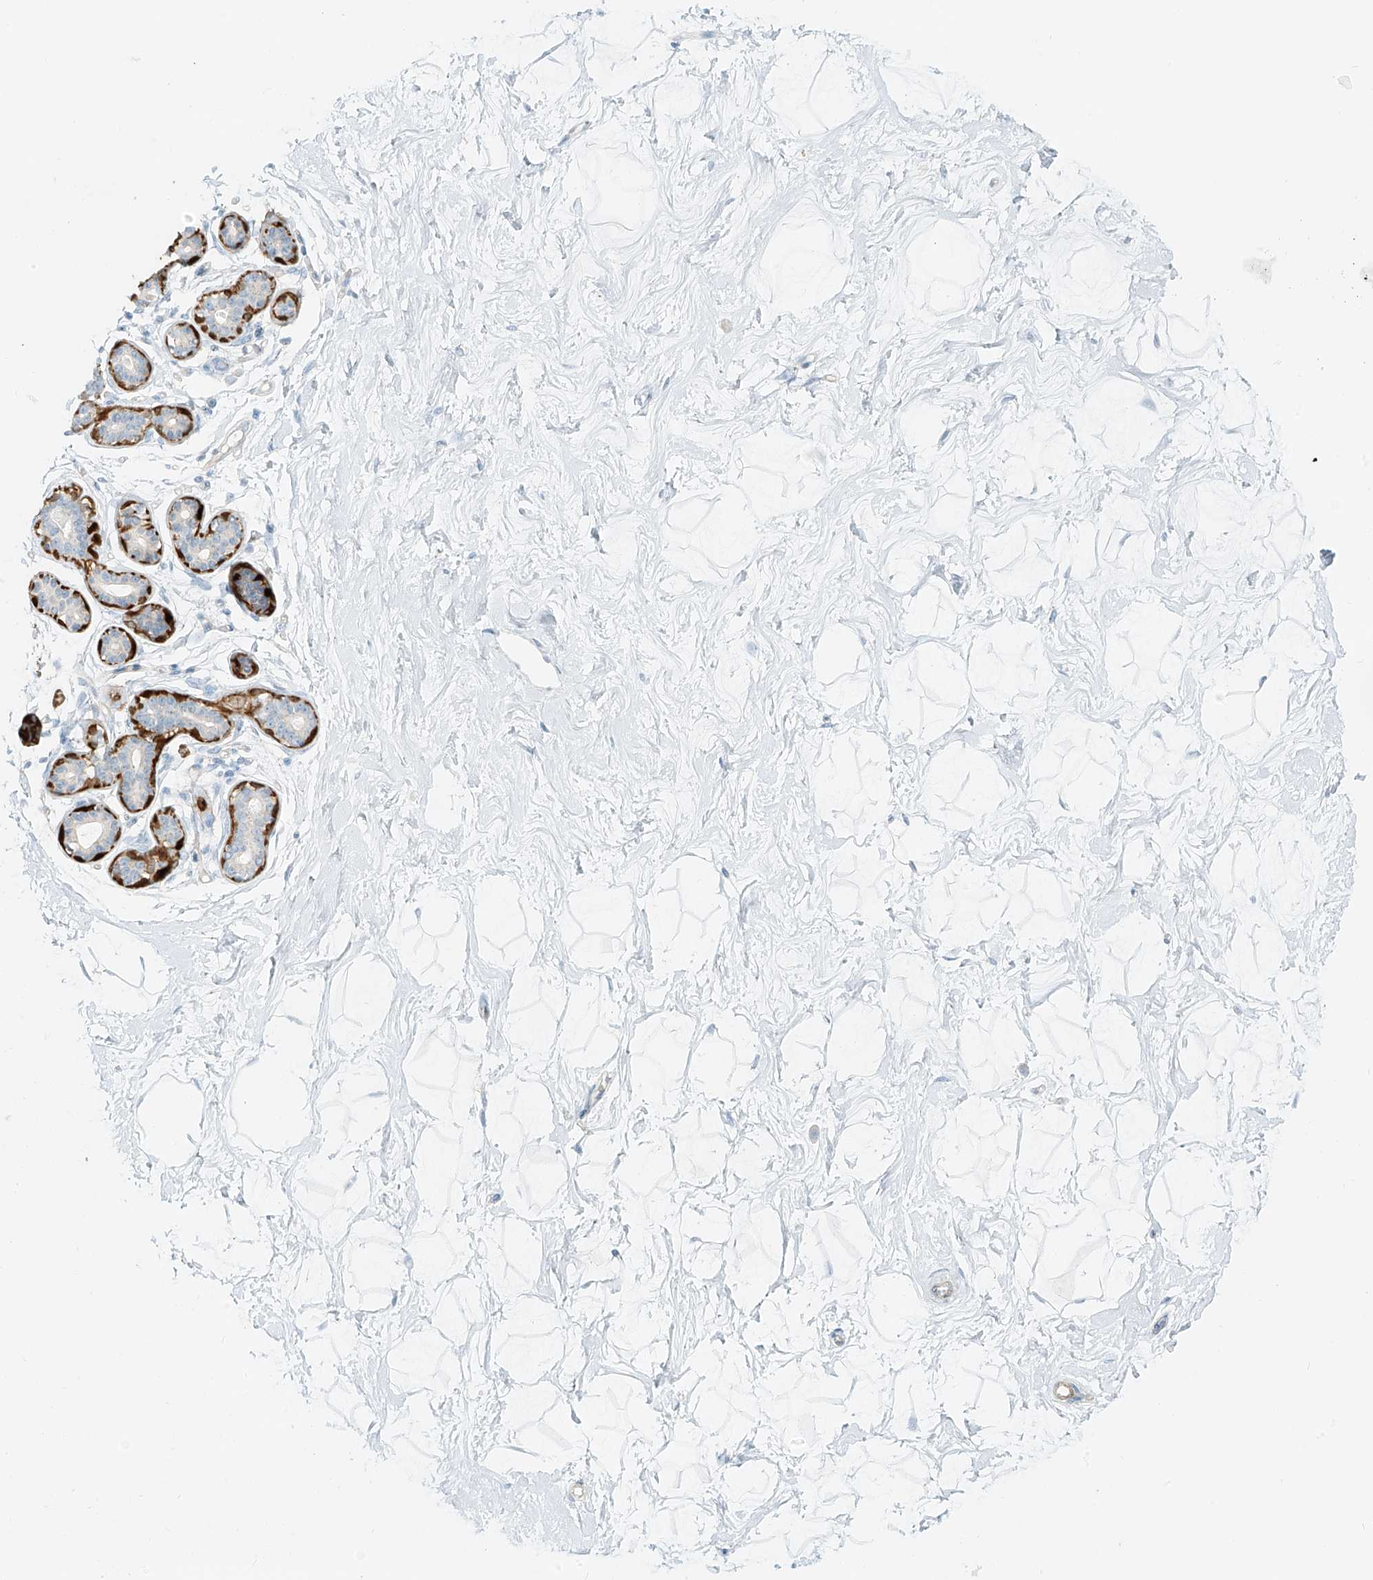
{"staining": {"intensity": "negative", "quantity": "none", "location": "none"}, "tissue": "breast", "cell_type": "Adipocytes", "image_type": "normal", "snomed": [{"axis": "morphology", "description": "Normal tissue, NOS"}, {"axis": "morphology", "description": "Adenoma, NOS"}, {"axis": "topography", "description": "Breast"}], "caption": "This is an immunohistochemistry photomicrograph of benign breast. There is no expression in adipocytes.", "gene": "SMCP", "patient": {"sex": "female", "age": 23}}